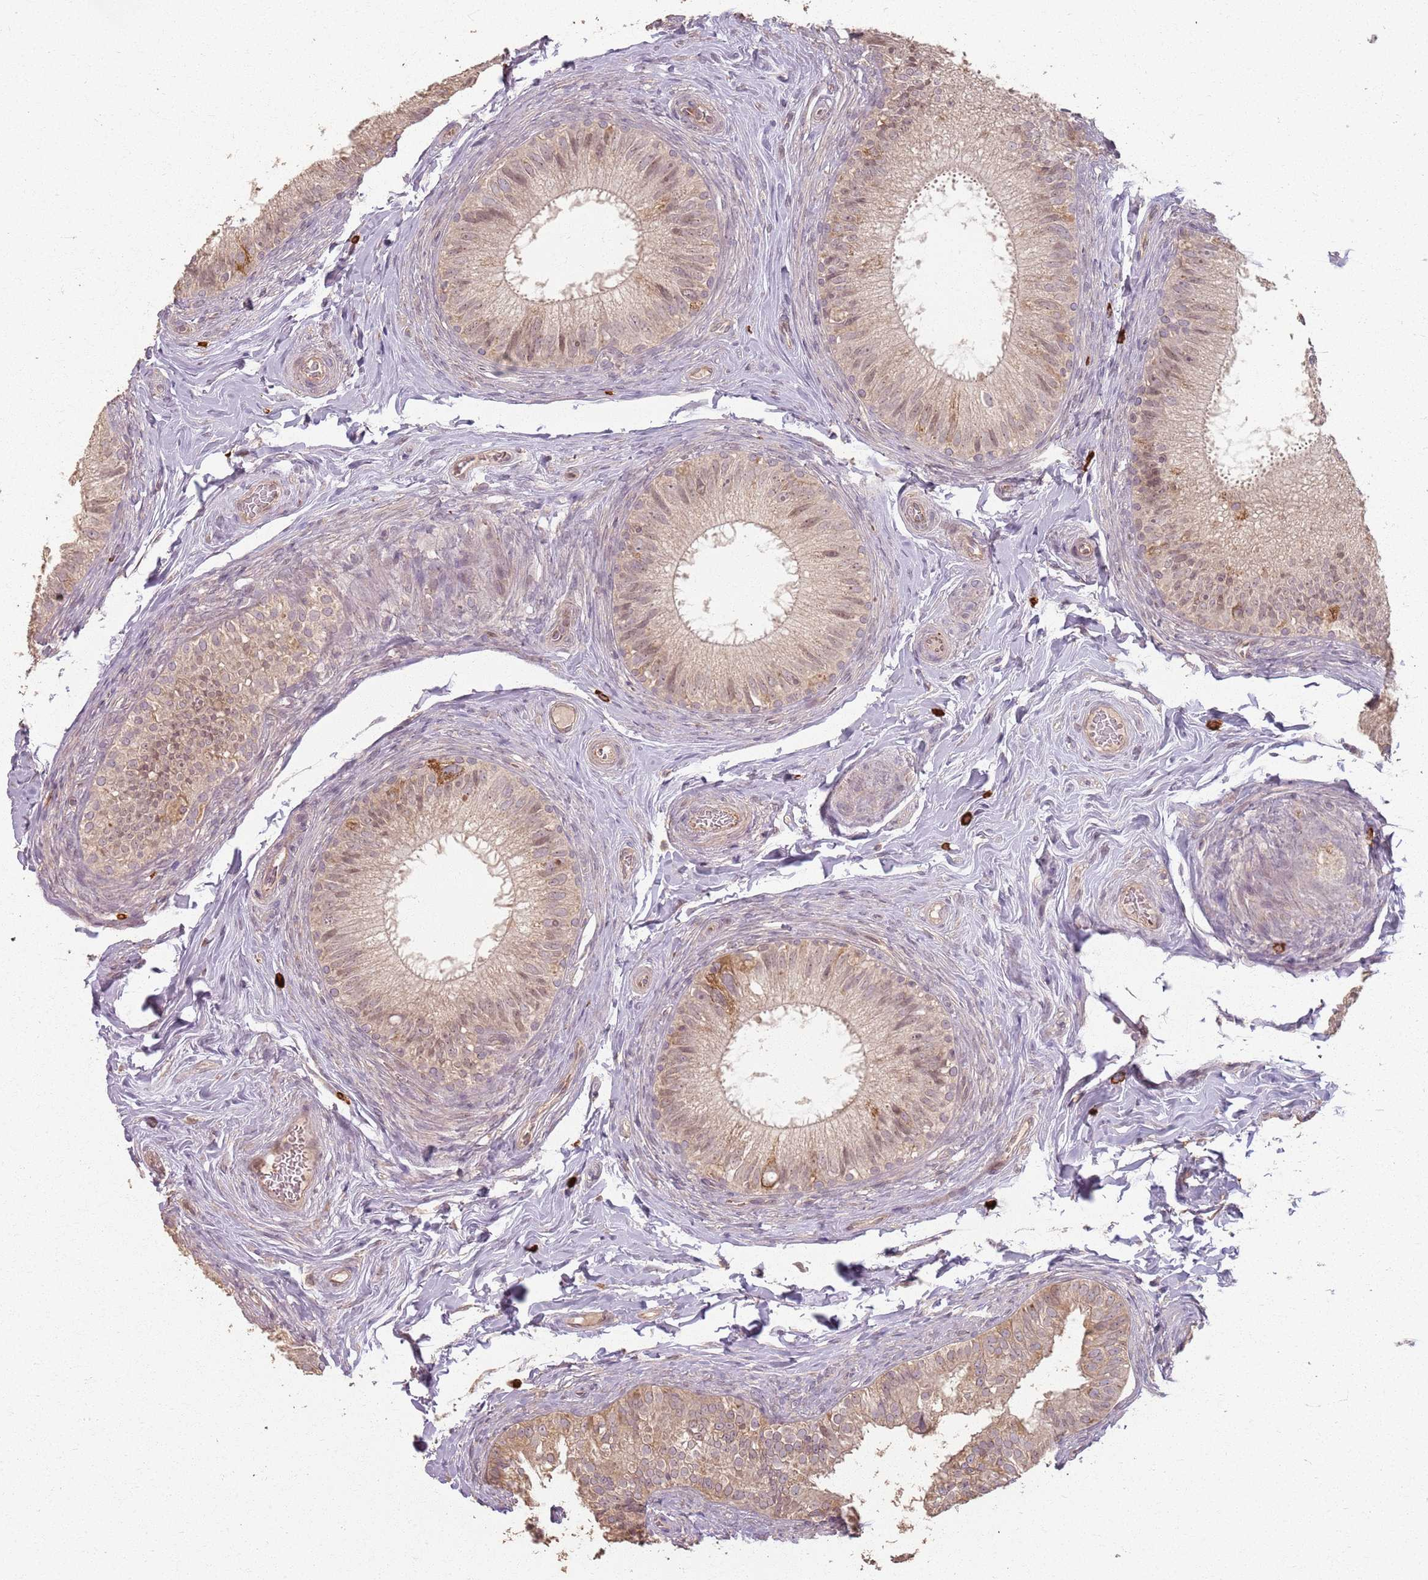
{"staining": {"intensity": "weak", "quantity": ">75%", "location": "cytoplasmic/membranous,nuclear"}, "tissue": "epididymis", "cell_type": "Glandular cells", "image_type": "normal", "snomed": [{"axis": "morphology", "description": "Normal tissue, NOS"}, {"axis": "topography", "description": "Epididymis"}], "caption": "Protein expression analysis of normal epididymis demonstrates weak cytoplasmic/membranous,nuclear positivity in about >75% of glandular cells.", "gene": "CCDC168", "patient": {"sex": "male", "age": 49}}